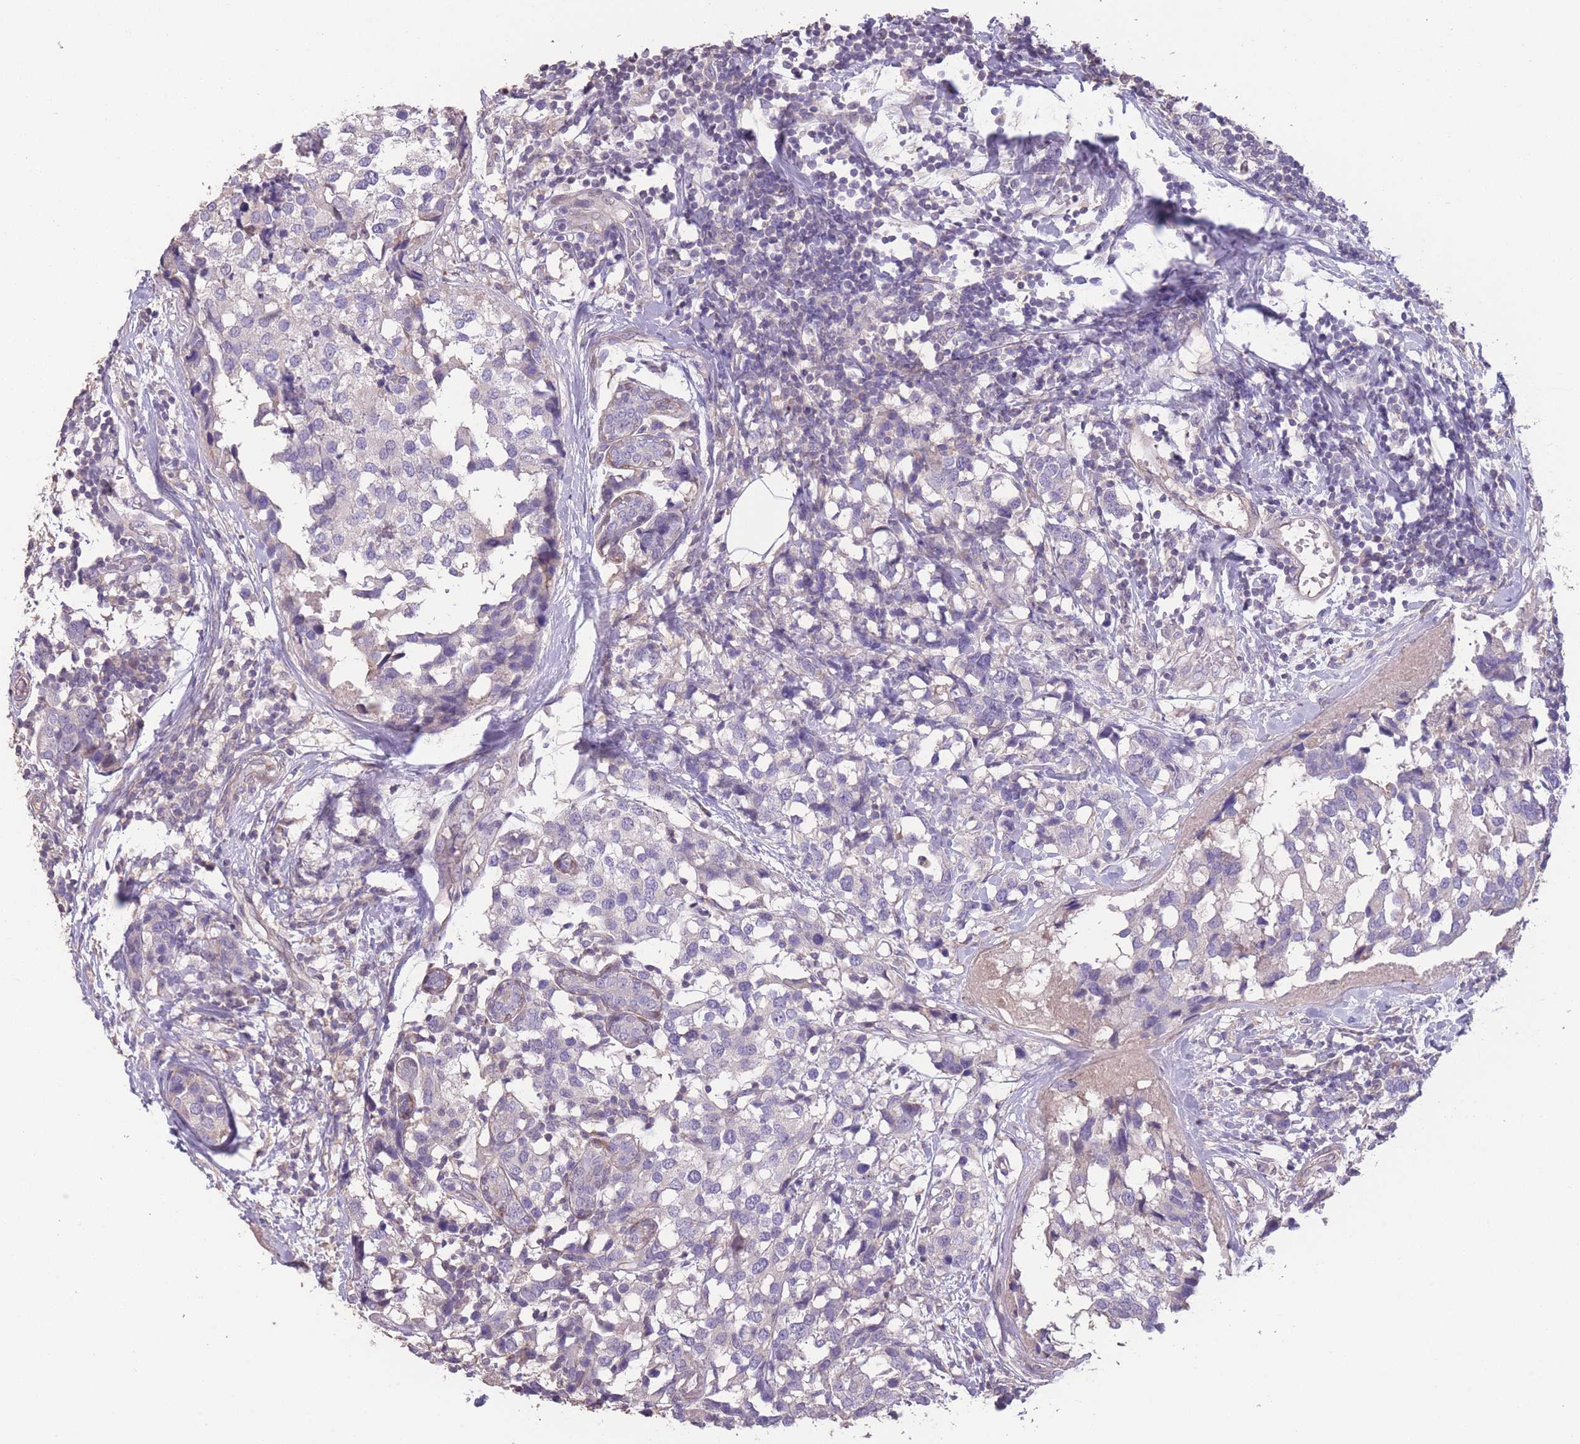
{"staining": {"intensity": "negative", "quantity": "none", "location": "none"}, "tissue": "breast cancer", "cell_type": "Tumor cells", "image_type": "cancer", "snomed": [{"axis": "morphology", "description": "Lobular carcinoma"}, {"axis": "topography", "description": "Breast"}], "caption": "Histopathology image shows no protein staining in tumor cells of breast cancer (lobular carcinoma) tissue. Brightfield microscopy of IHC stained with DAB (3,3'-diaminobenzidine) (brown) and hematoxylin (blue), captured at high magnification.", "gene": "RSPH10B", "patient": {"sex": "female", "age": 59}}